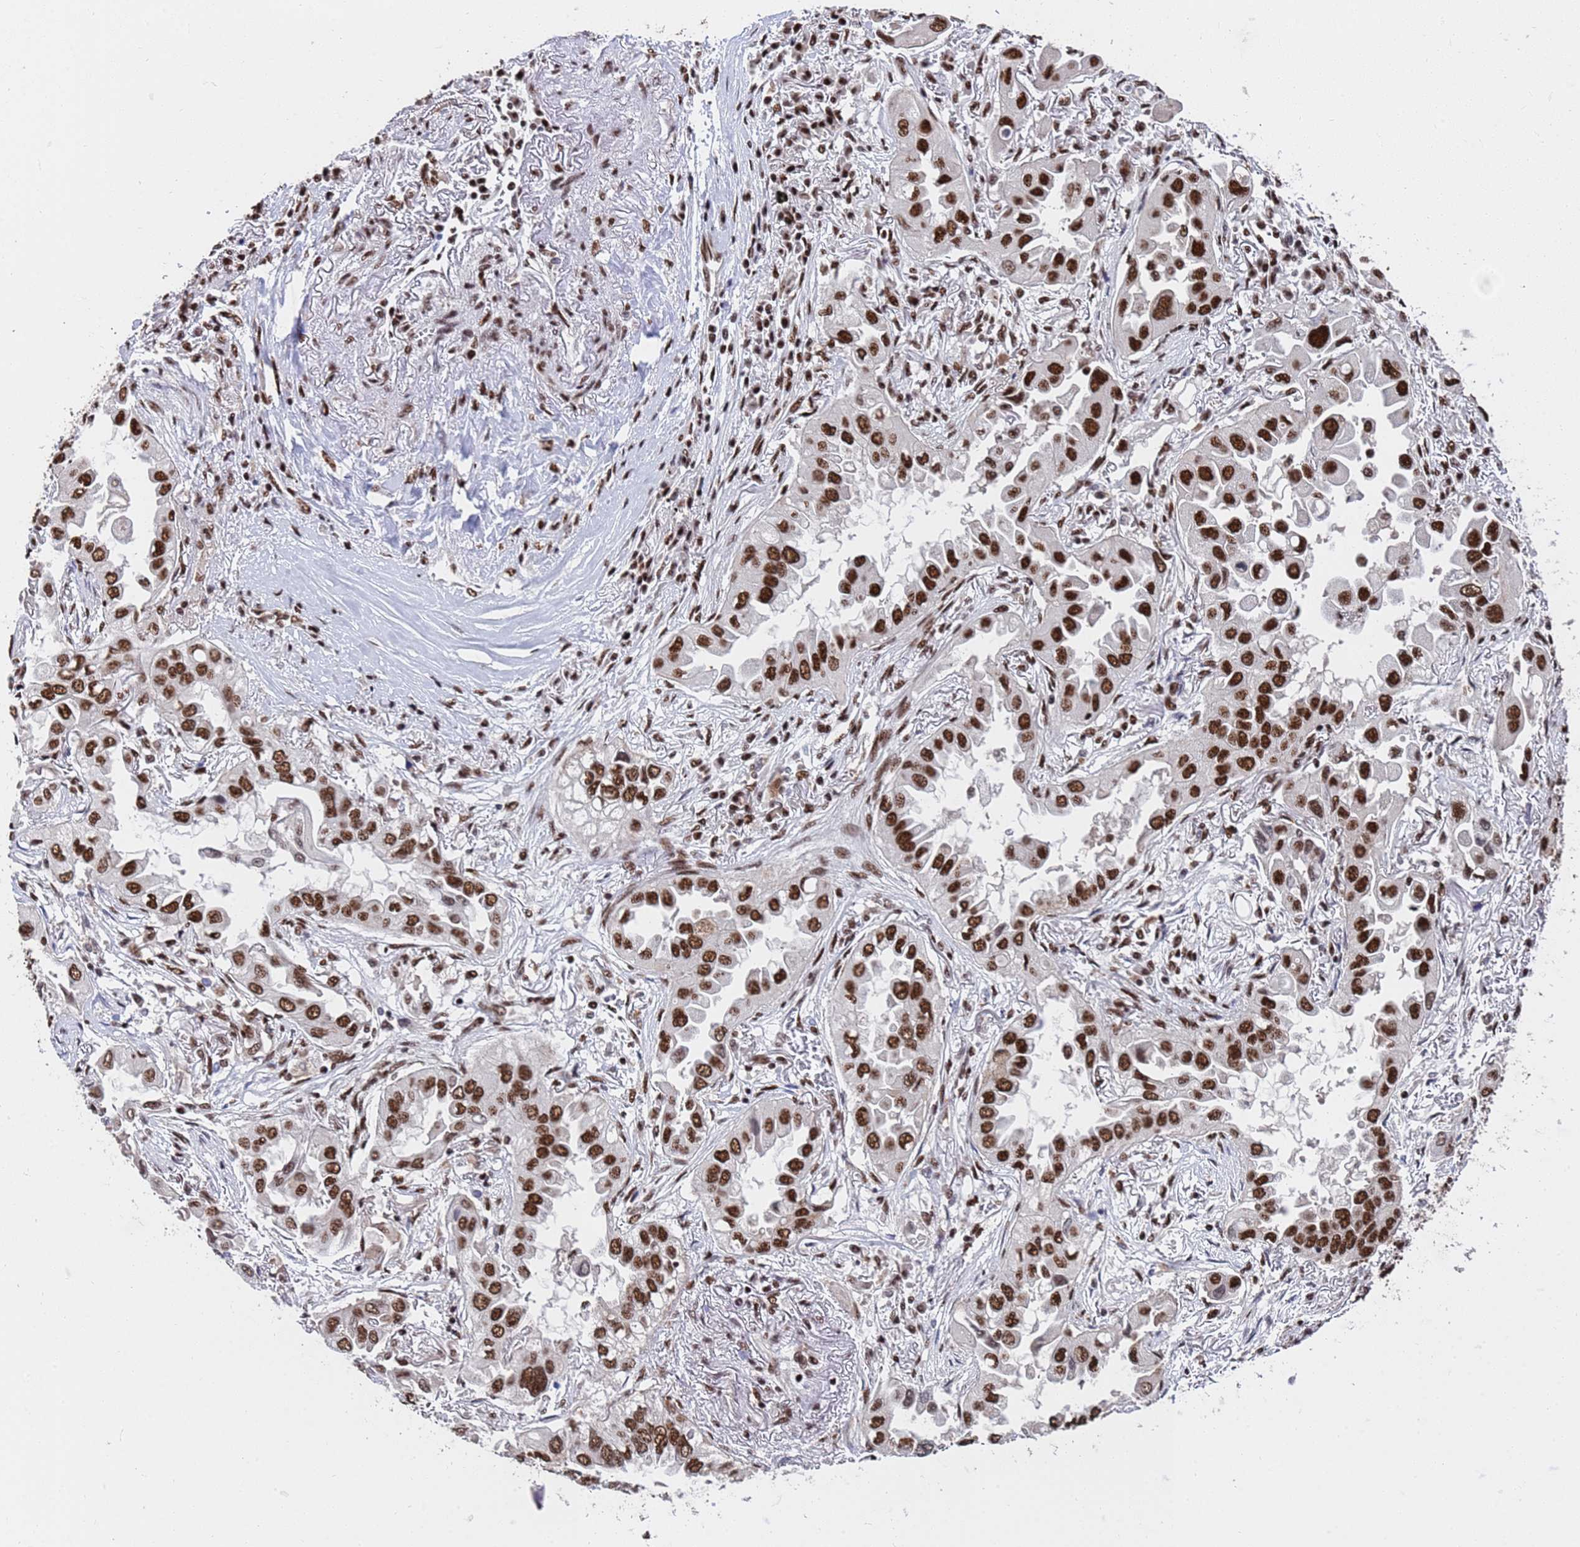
{"staining": {"intensity": "strong", "quantity": ">75%", "location": "nuclear"}, "tissue": "lung cancer", "cell_type": "Tumor cells", "image_type": "cancer", "snomed": [{"axis": "morphology", "description": "Adenocarcinoma, NOS"}, {"axis": "topography", "description": "Lung"}], "caption": "Protein expression analysis of lung cancer (adenocarcinoma) exhibits strong nuclear positivity in approximately >75% of tumor cells. (Brightfield microscopy of DAB IHC at high magnification).", "gene": "SF3B2", "patient": {"sex": "female", "age": 76}}